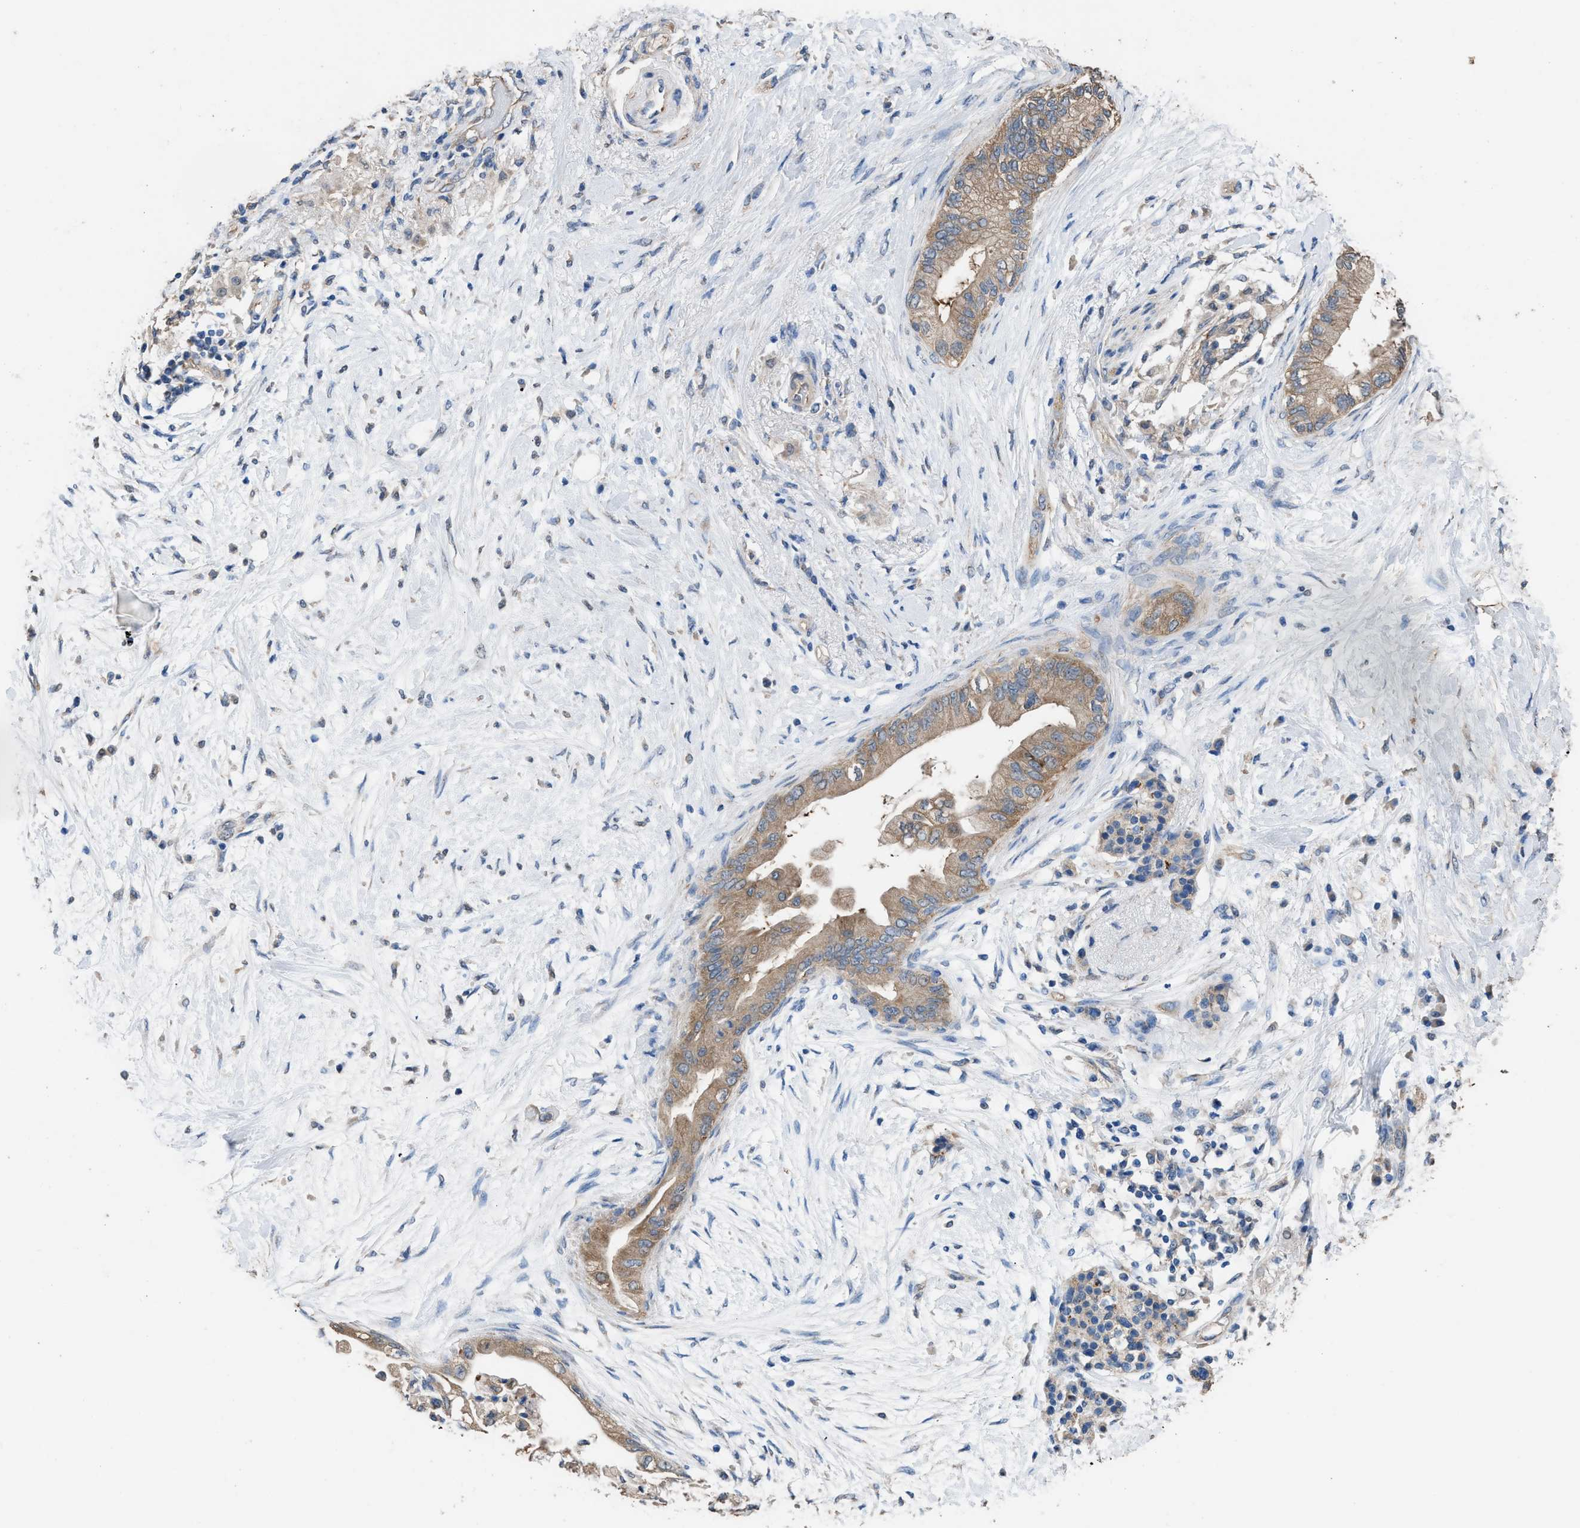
{"staining": {"intensity": "weak", "quantity": ">75%", "location": "cytoplasmic/membranous"}, "tissue": "pancreatic cancer", "cell_type": "Tumor cells", "image_type": "cancer", "snomed": [{"axis": "morphology", "description": "Normal tissue, NOS"}, {"axis": "morphology", "description": "Adenocarcinoma, NOS"}, {"axis": "topography", "description": "Pancreas"}, {"axis": "topography", "description": "Duodenum"}], "caption": "Pancreatic cancer (adenocarcinoma) tissue demonstrates weak cytoplasmic/membranous expression in approximately >75% of tumor cells, visualized by immunohistochemistry. The staining is performed using DAB brown chromogen to label protein expression. The nuclei are counter-stained blue using hematoxylin.", "gene": "ITSN1", "patient": {"sex": "female", "age": 60}}